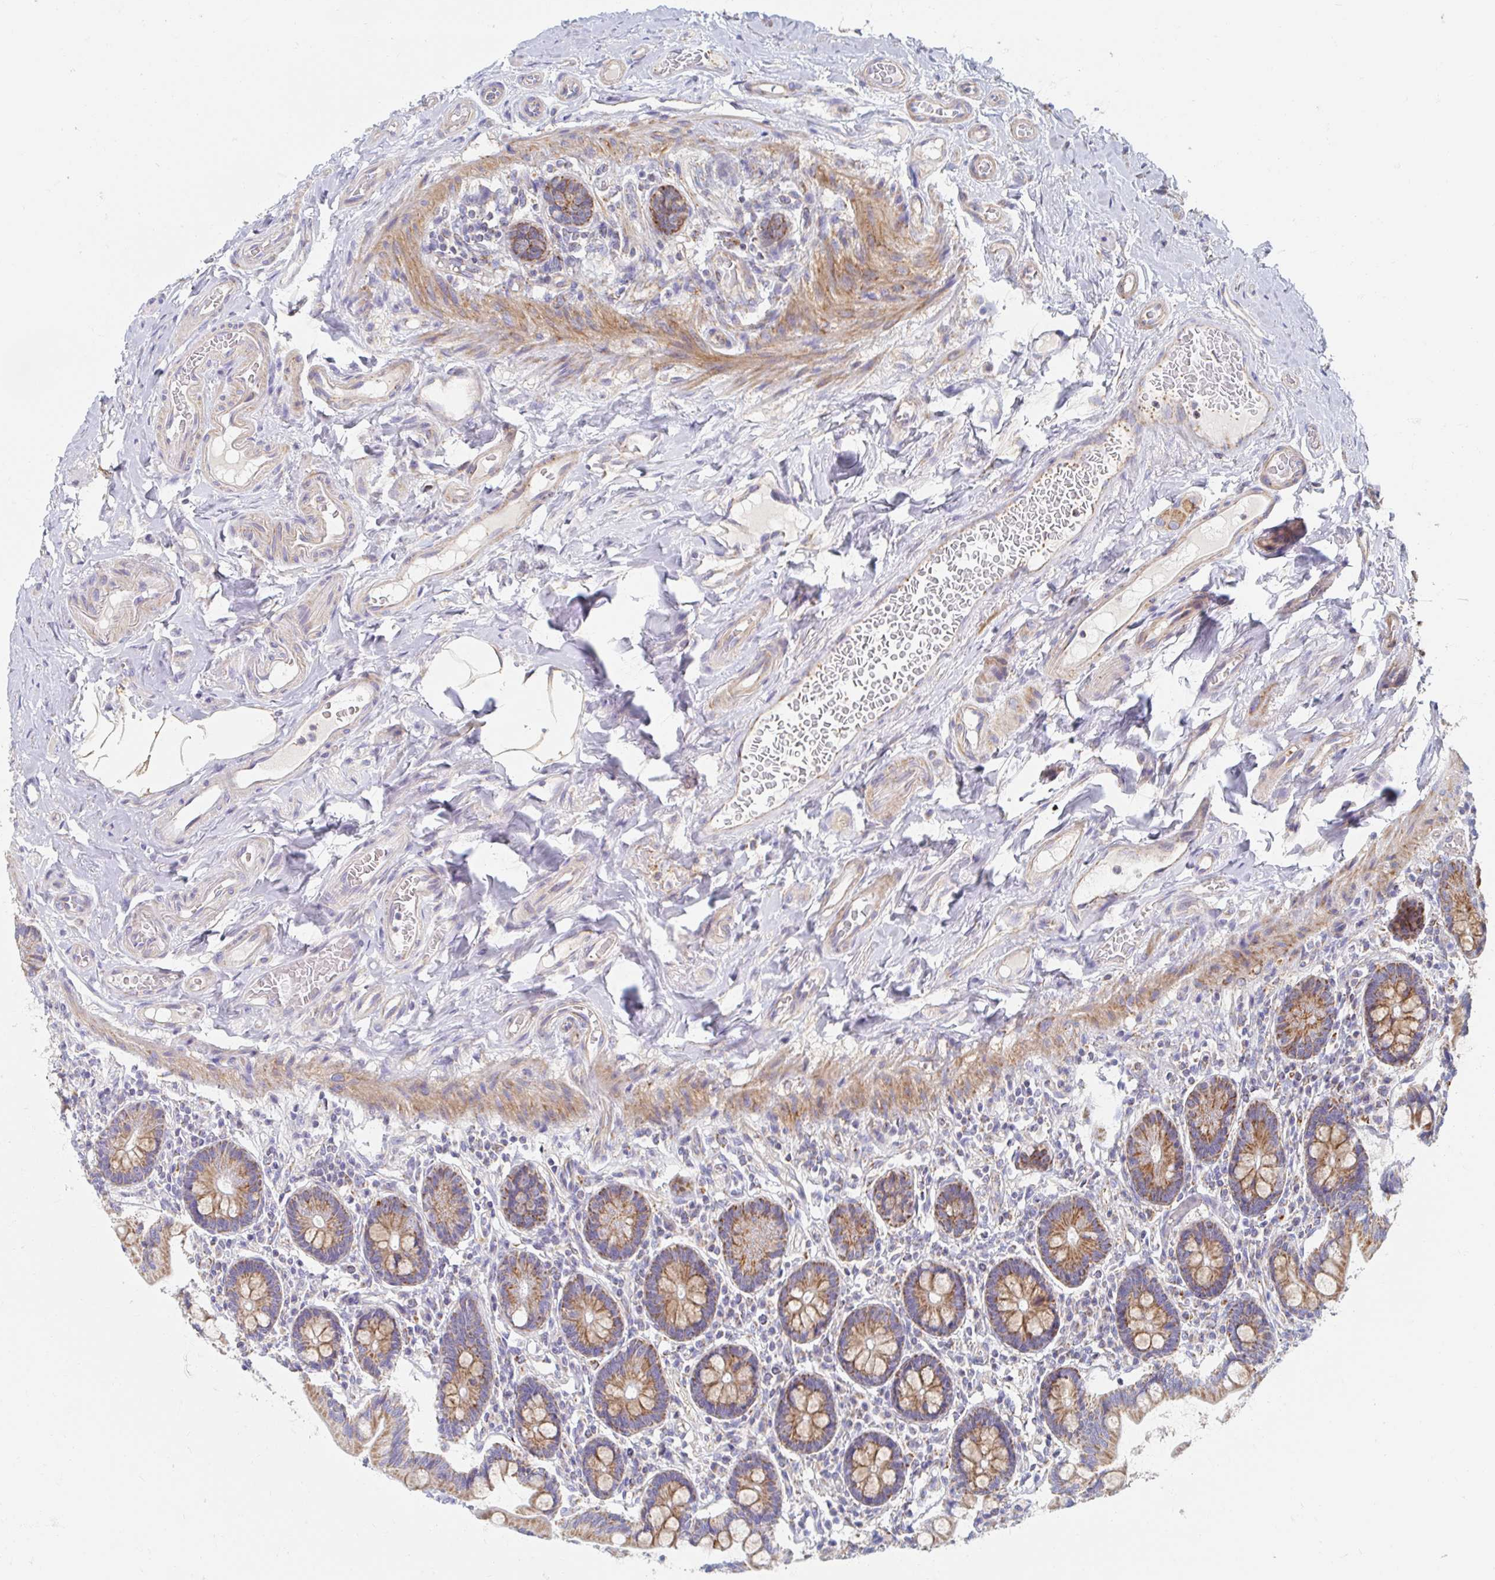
{"staining": {"intensity": "moderate", "quantity": ">75%", "location": "cytoplasmic/membranous"}, "tissue": "small intestine", "cell_type": "Glandular cells", "image_type": "normal", "snomed": [{"axis": "morphology", "description": "Normal tissue, NOS"}, {"axis": "topography", "description": "Small intestine"}], "caption": "Immunohistochemistry (IHC) histopathology image of benign small intestine: human small intestine stained using IHC demonstrates medium levels of moderate protein expression localized specifically in the cytoplasmic/membranous of glandular cells, appearing as a cytoplasmic/membranous brown color.", "gene": "MAVS", "patient": {"sex": "female", "age": 64}}